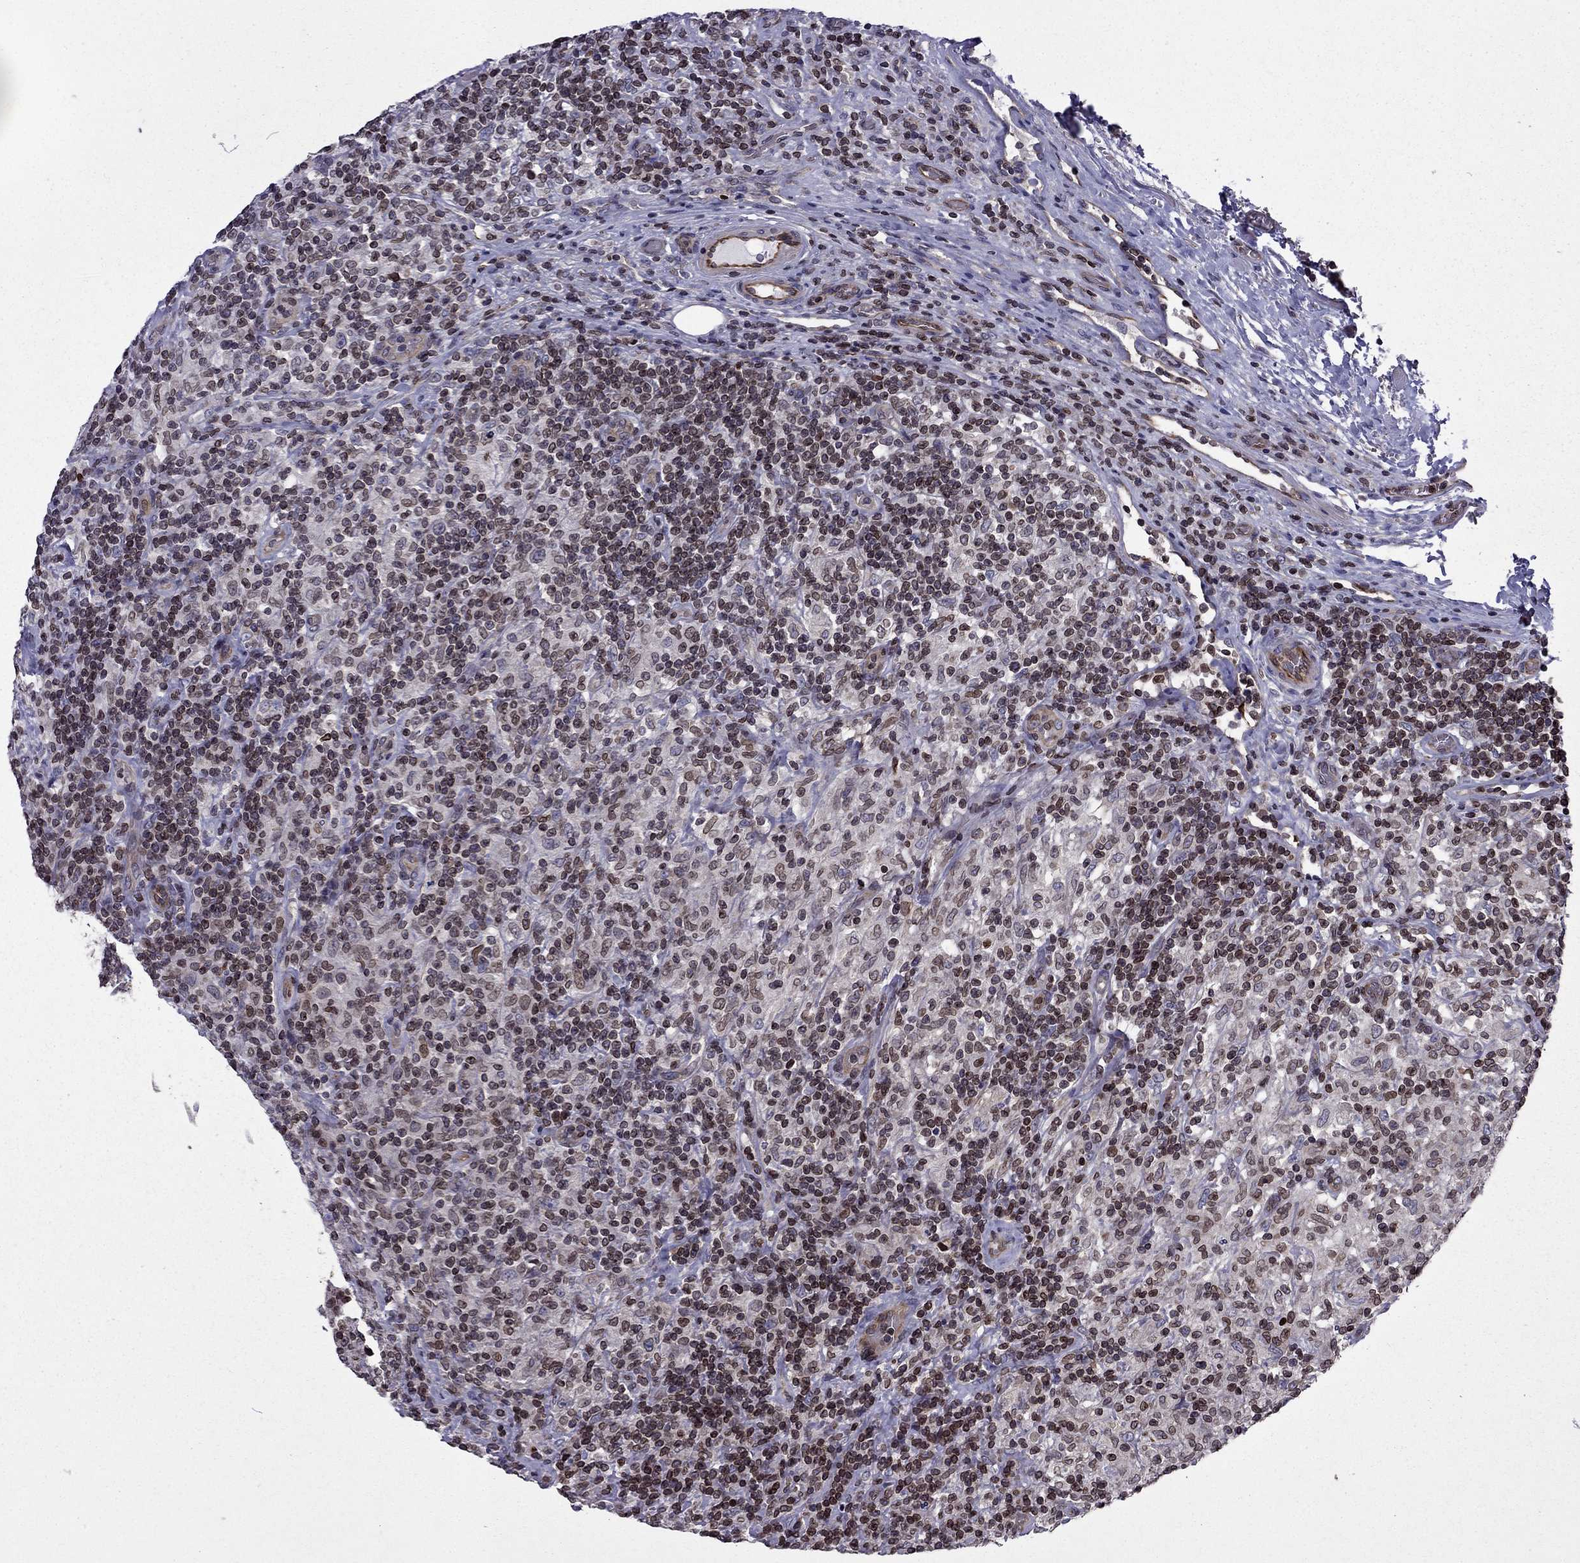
{"staining": {"intensity": "negative", "quantity": "none", "location": "none"}, "tissue": "lymphoma", "cell_type": "Tumor cells", "image_type": "cancer", "snomed": [{"axis": "morphology", "description": "Hodgkin's disease, NOS"}, {"axis": "topography", "description": "Lymph node"}], "caption": "Tumor cells are negative for protein expression in human Hodgkin's disease.", "gene": "CDC42BPA", "patient": {"sex": "male", "age": 70}}